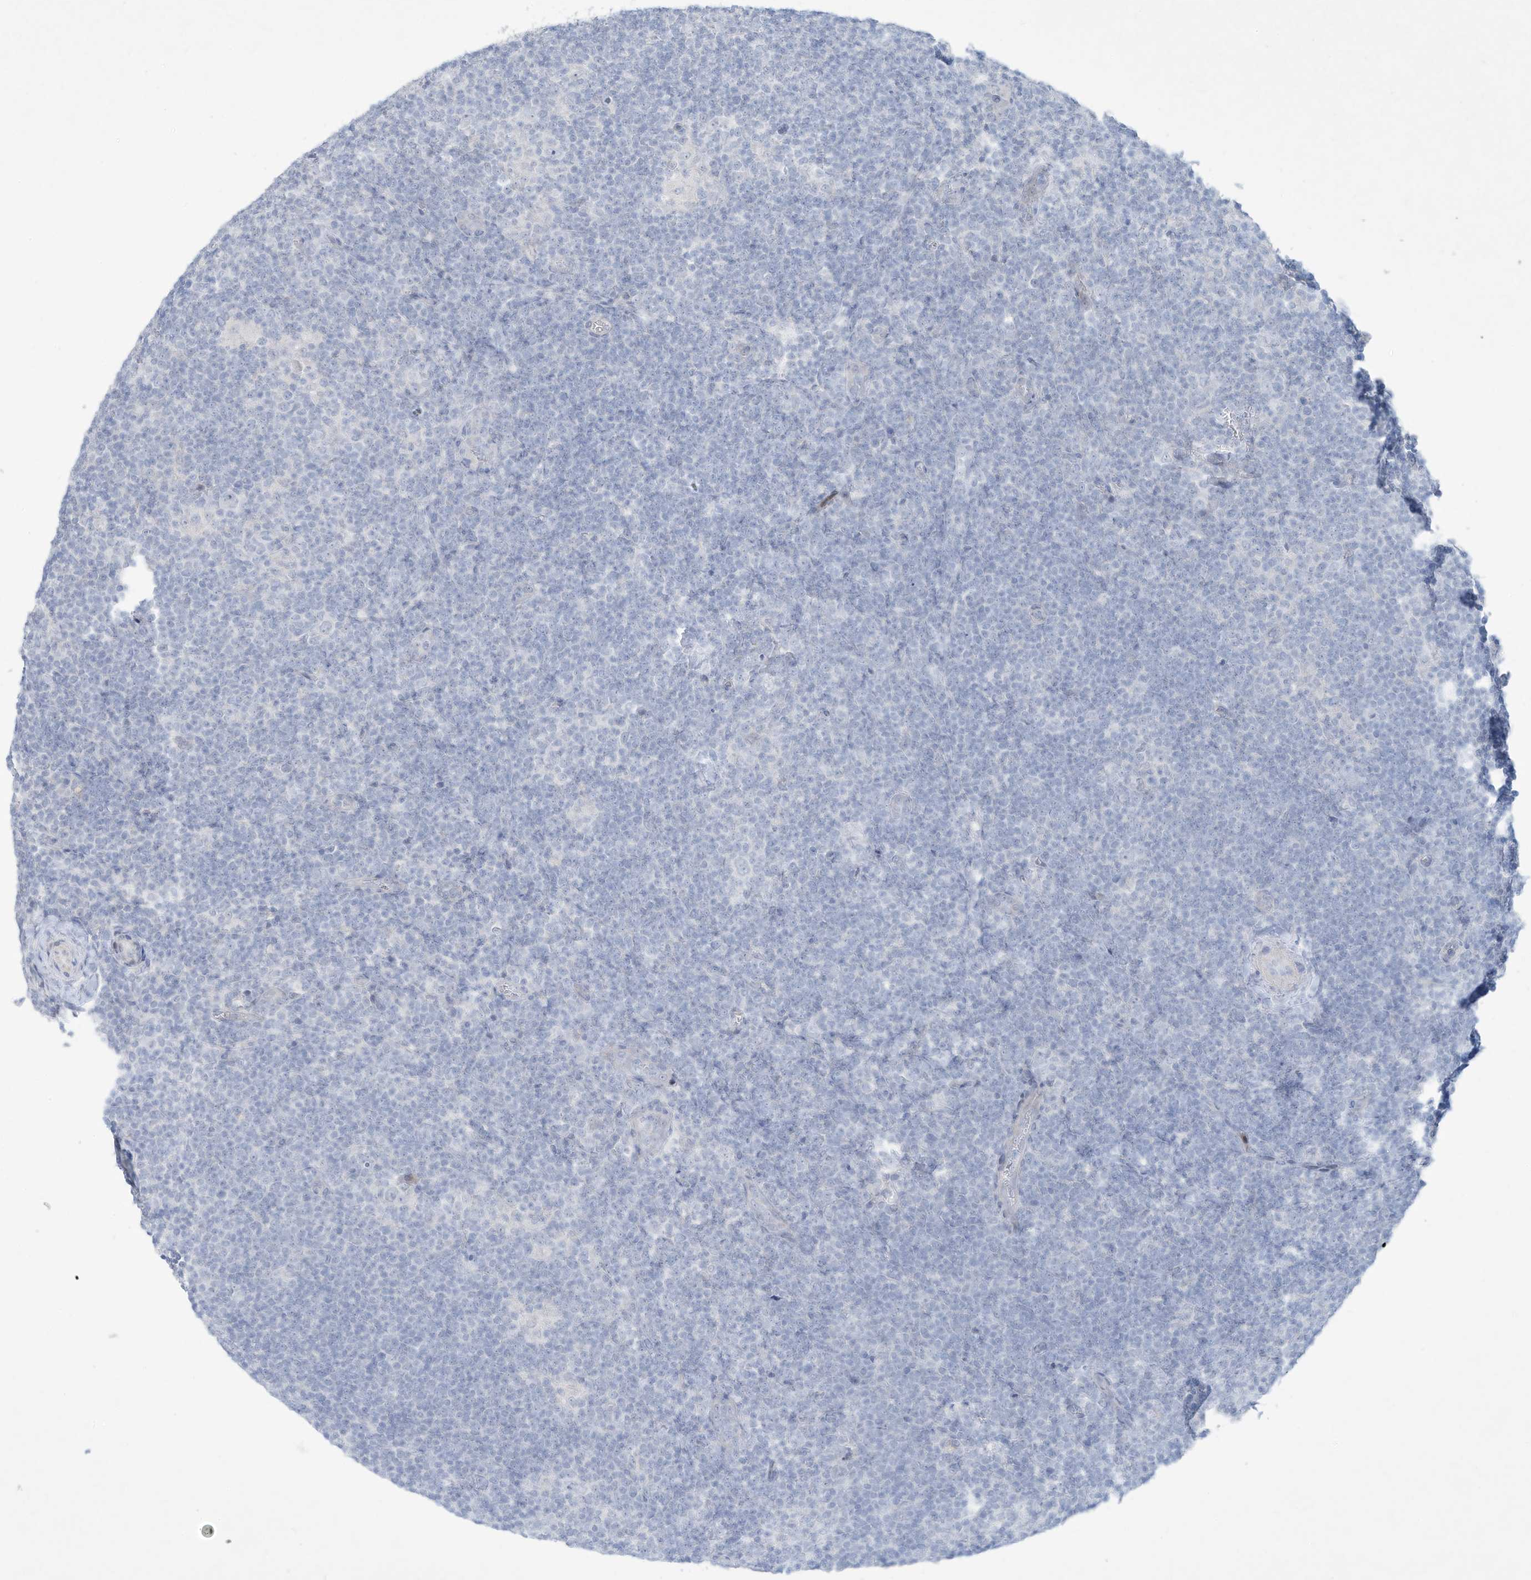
{"staining": {"intensity": "negative", "quantity": "none", "location": "none"}, "tissue": "lymphoma", "cell_type": "Tumor cells", "image_type": "cancer", "snomed": [{"axis": "morphology", "description": "Hodgkin's disease, NOS"}, {"axis": "topography", "description": "Lymph node"}], "caption": "Immunohistochemistry of lymphoma reveals no expression in tumor cells.", "gene": "PAX6", "patient": {"sex": "female", "age": 57}}